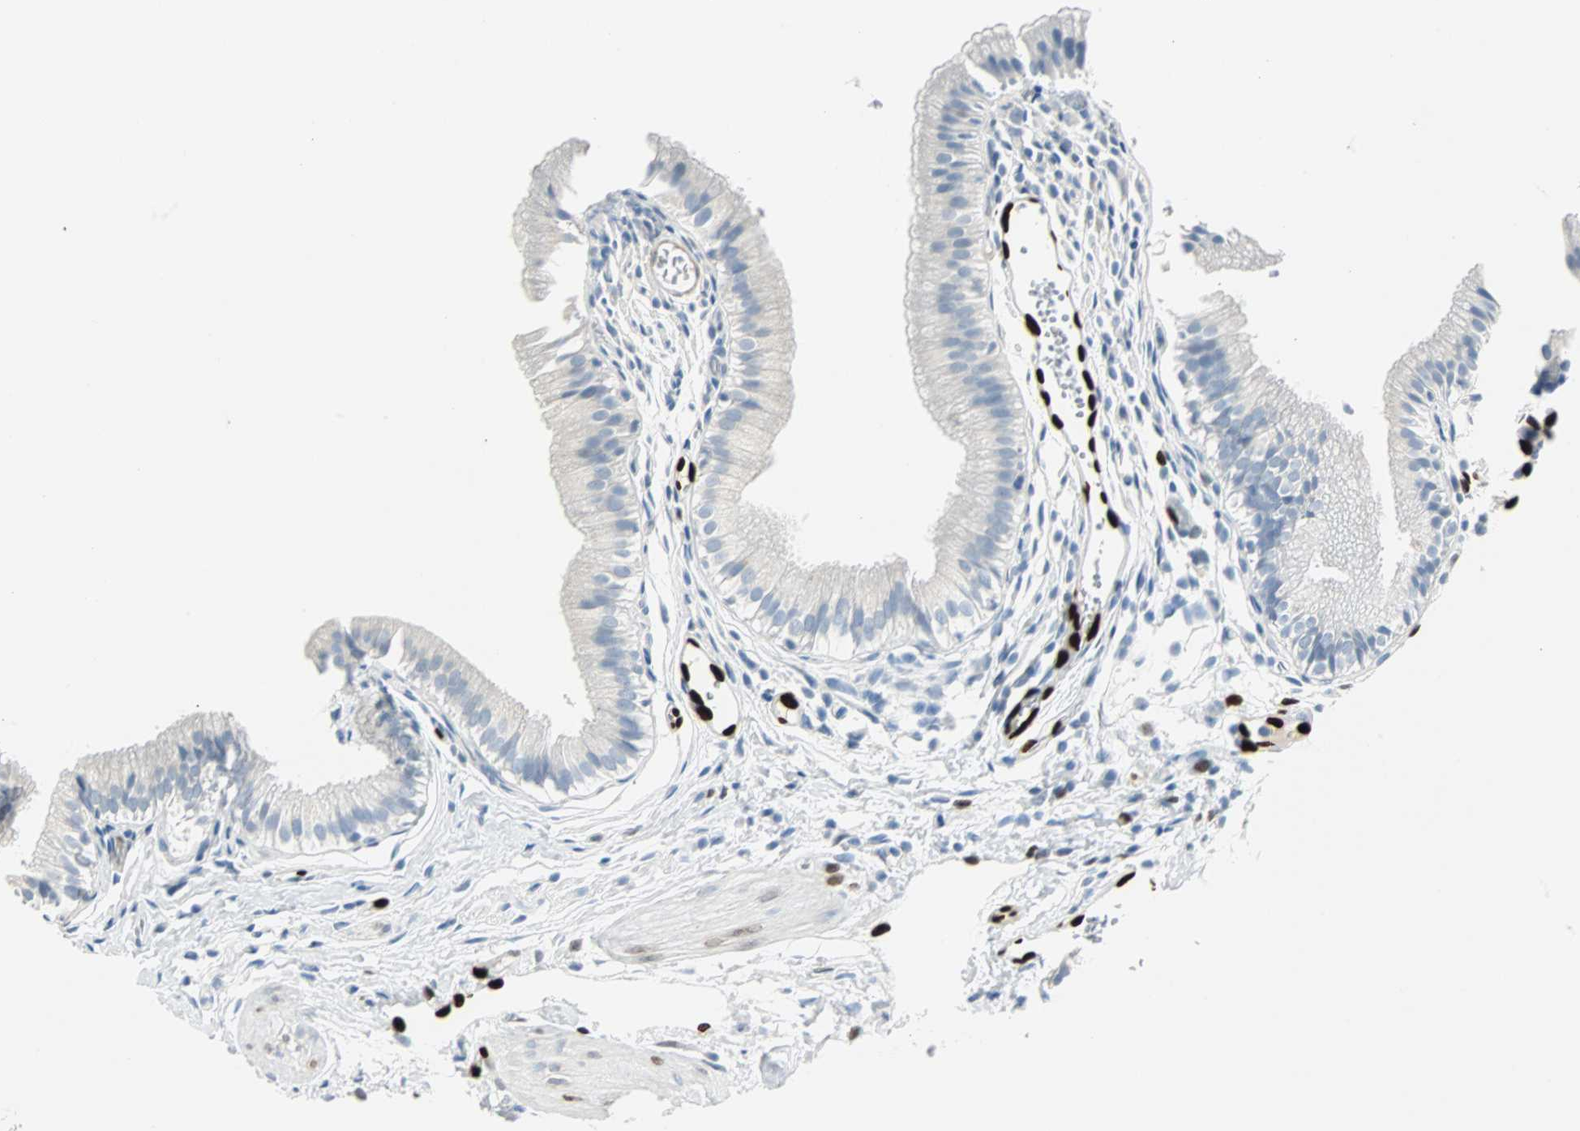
{"staining": {"intensity": "negative", "quantity": "none", "location": "none"}, "tissue": "gallbladder", "cell_type": "Glandular cells", "image_type": "normal", "snomed": [{"axis": "morphology", "description": "Normal tissue, NOS"}, {"axis": "topography", "description": "Gallbladder"}], "caption": "Immunohistochemistry (IHC) photomicrograph of normal human gallbladder stained for a protein (brown), which demonstrates no positivity in glandular cells.", "gene": "IL33", "patient": {"sex": "female", "age": 26}}